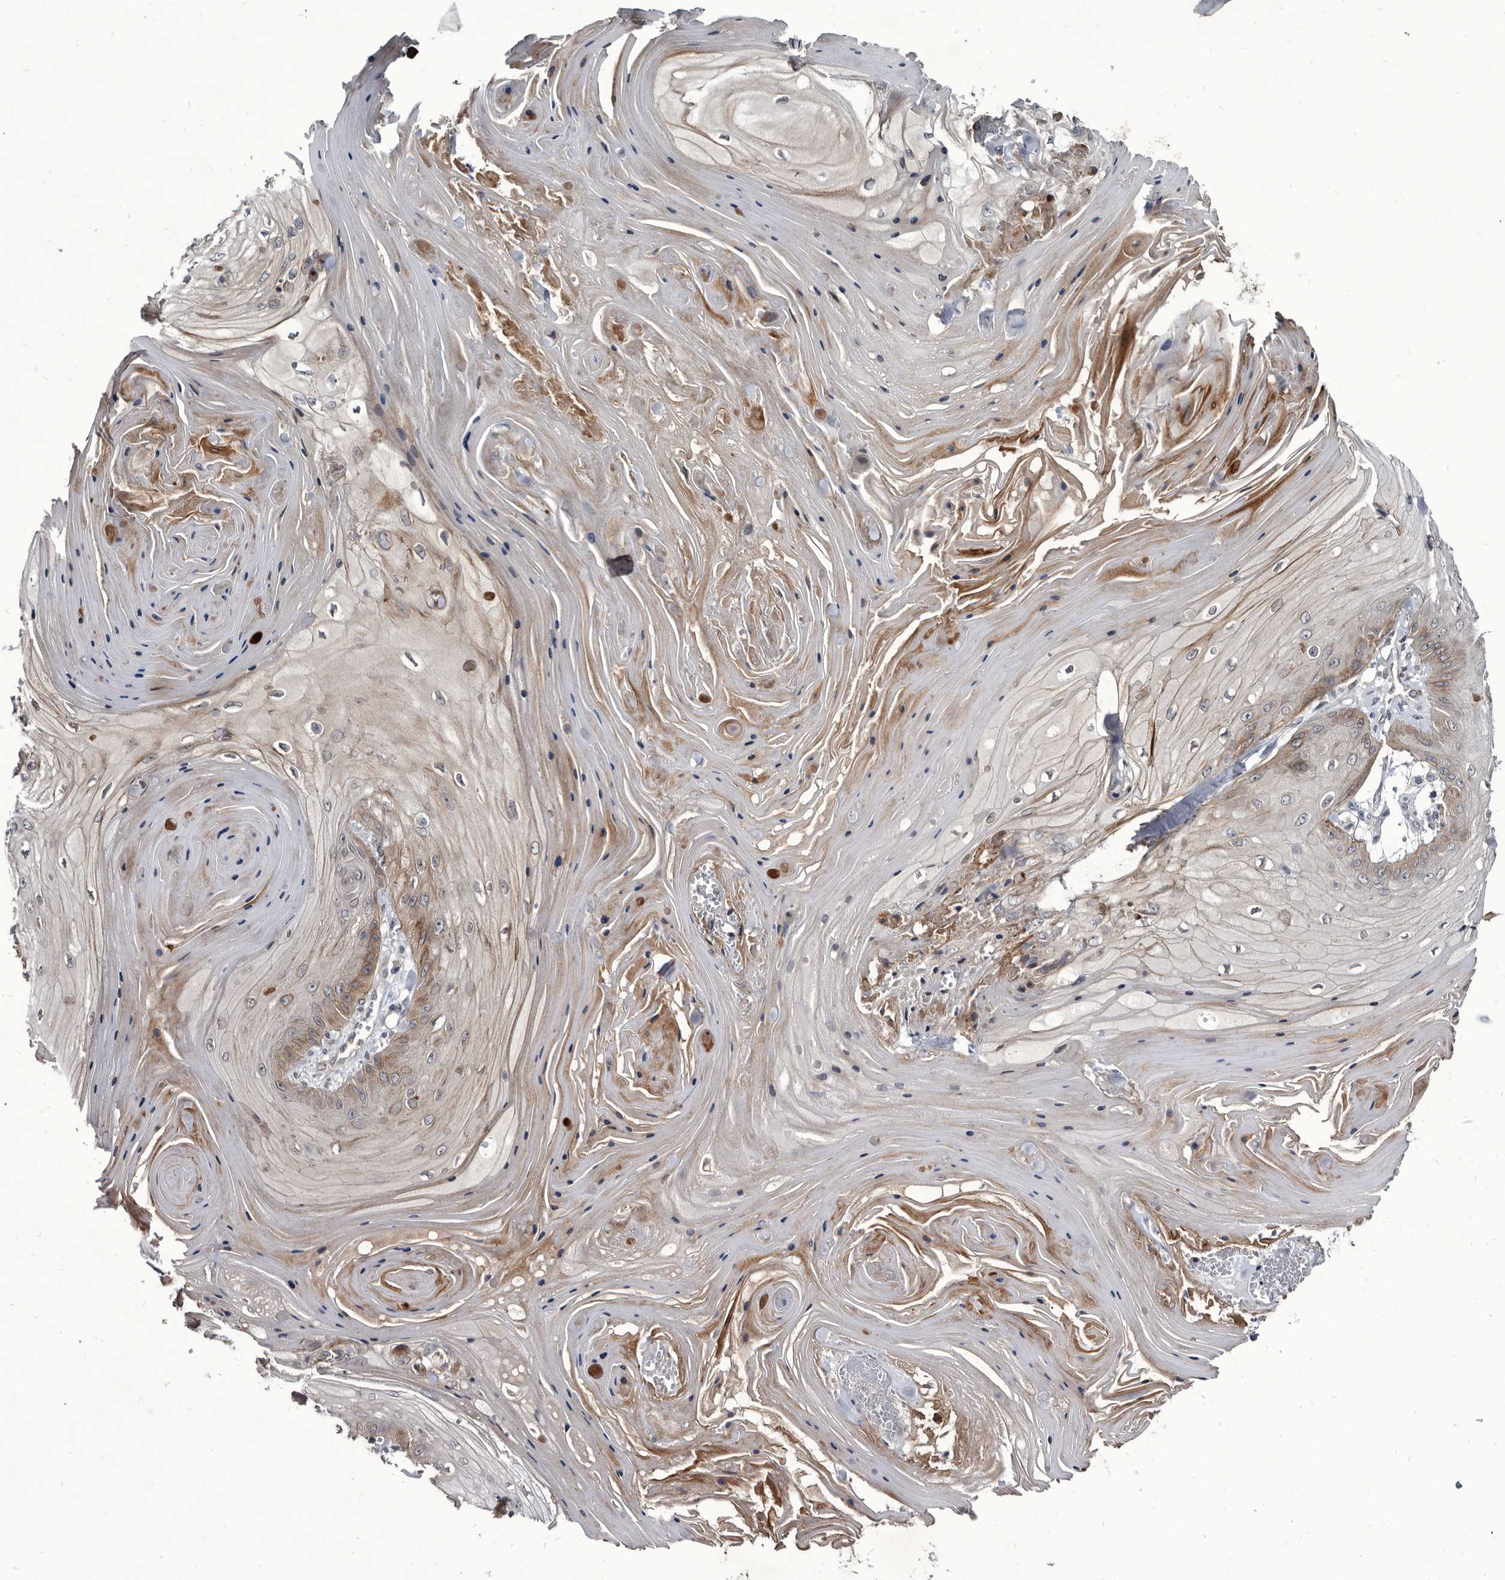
{"staining": {"intensity": "weak", "quantity": "<25%", "location": "cytoplasmic/membranous"}, "tissue": "skin cancer", "cell_type": "Tumor cells", "image_type": "cancer", "snomed": [{"axis": "morphology", "description": "Squamous cell carcinoma, NOS"}, {"axis": "topography", "description": "Skin"}], "caption": "Human squamous cell carcinoma (skin) stained for a protein using immunohistochemistry reveals no expression in tumor cells.", "gene": "PROM1", "patient": {"sex": "male", "age": 74}}